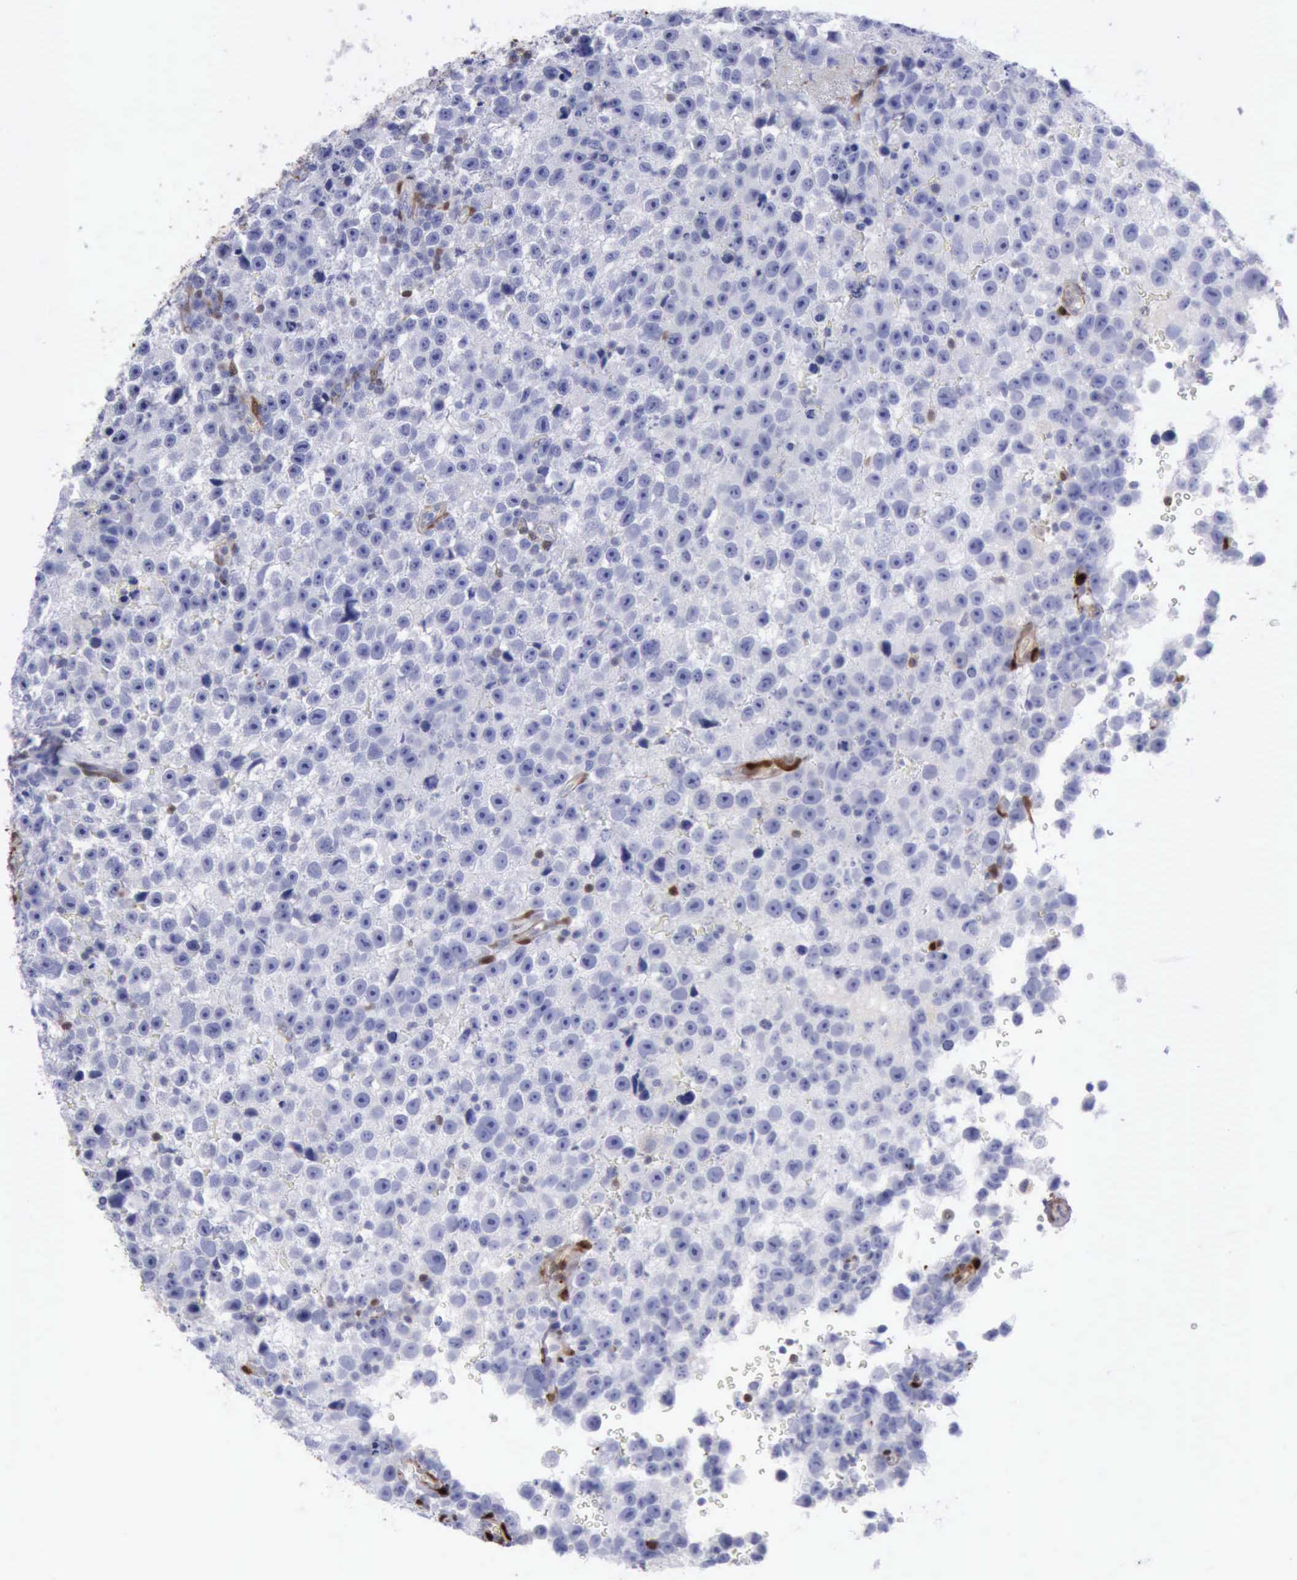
{"staining": {"intensity": "negative", "quantity": "none", "location": "none"}, "tissue": "testis cancer", "cell_type": "Tumor cells", "image_type": "cancer", "snomed": [{"axis": "morphology", "description": "Seminoma, NOS"}, {"axis": "topography", "description": "Testis"}], "caption": "Immunohistochemistry micrograph of neoplastic tissue: testis cancer stained with DAB (3,3'-diaminobenzidine) exhibits no significant protein staining in tumor cells.", "gene": "FHL1", "patient": {"sex": "male", "age": 33}}